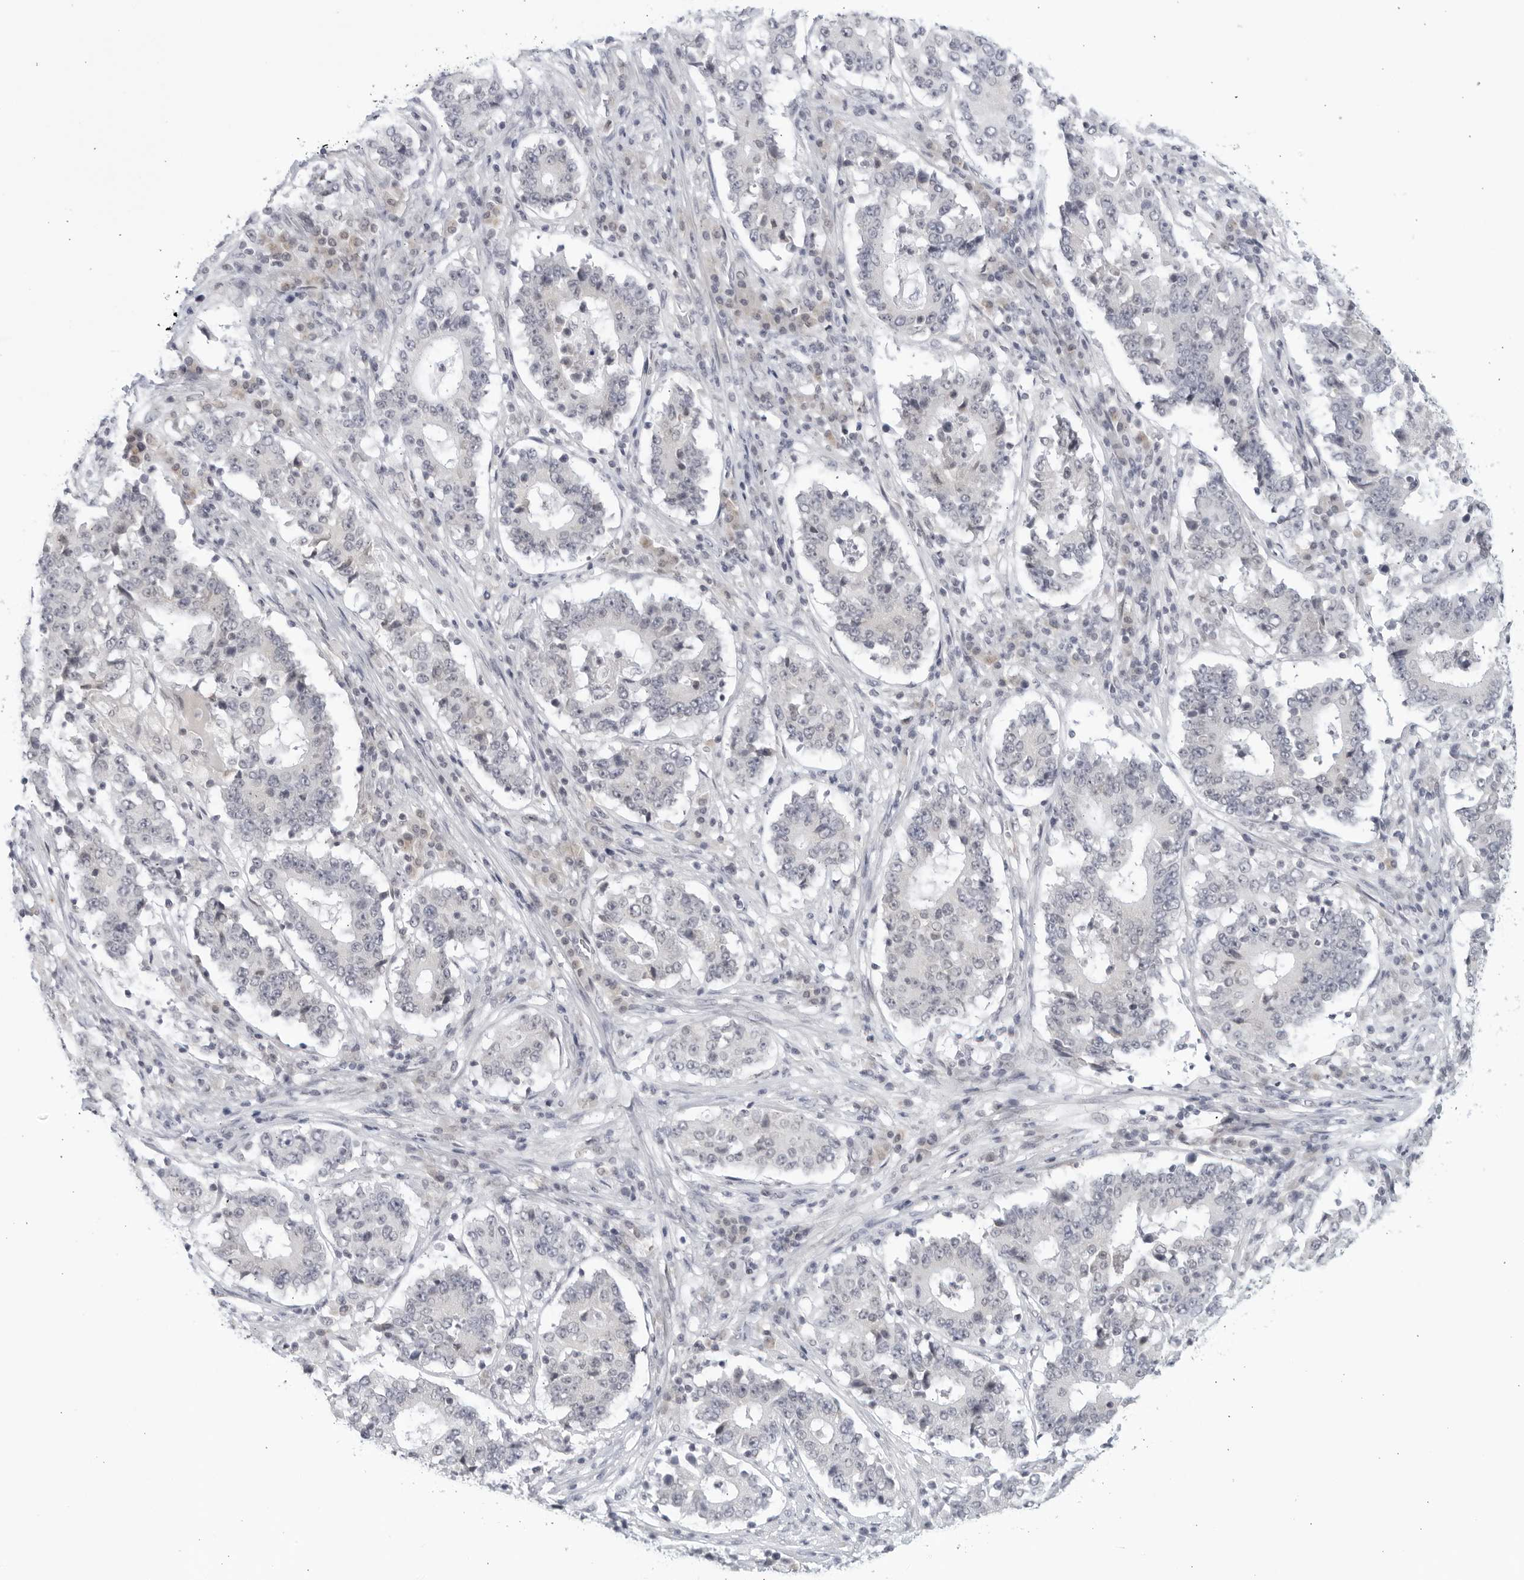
{"staining": {"intensity": "negative", "quantity": "none", "location": "none"}, "tissue": "stomach cancer", "cell_type": "Tumor cells", "image_type": "cancer", "snomed": [{"axis": "morphology", "description": "Adenocarcinoma, NOS"}, {"axis": "topography", "description": "Stomach"}], "caption": "Tumor cells are negative for protein expression in human stomach cancer (adenocarcinoma).", "gene": "WDTC1", "patient": {"sex": "male", "age": 59}}